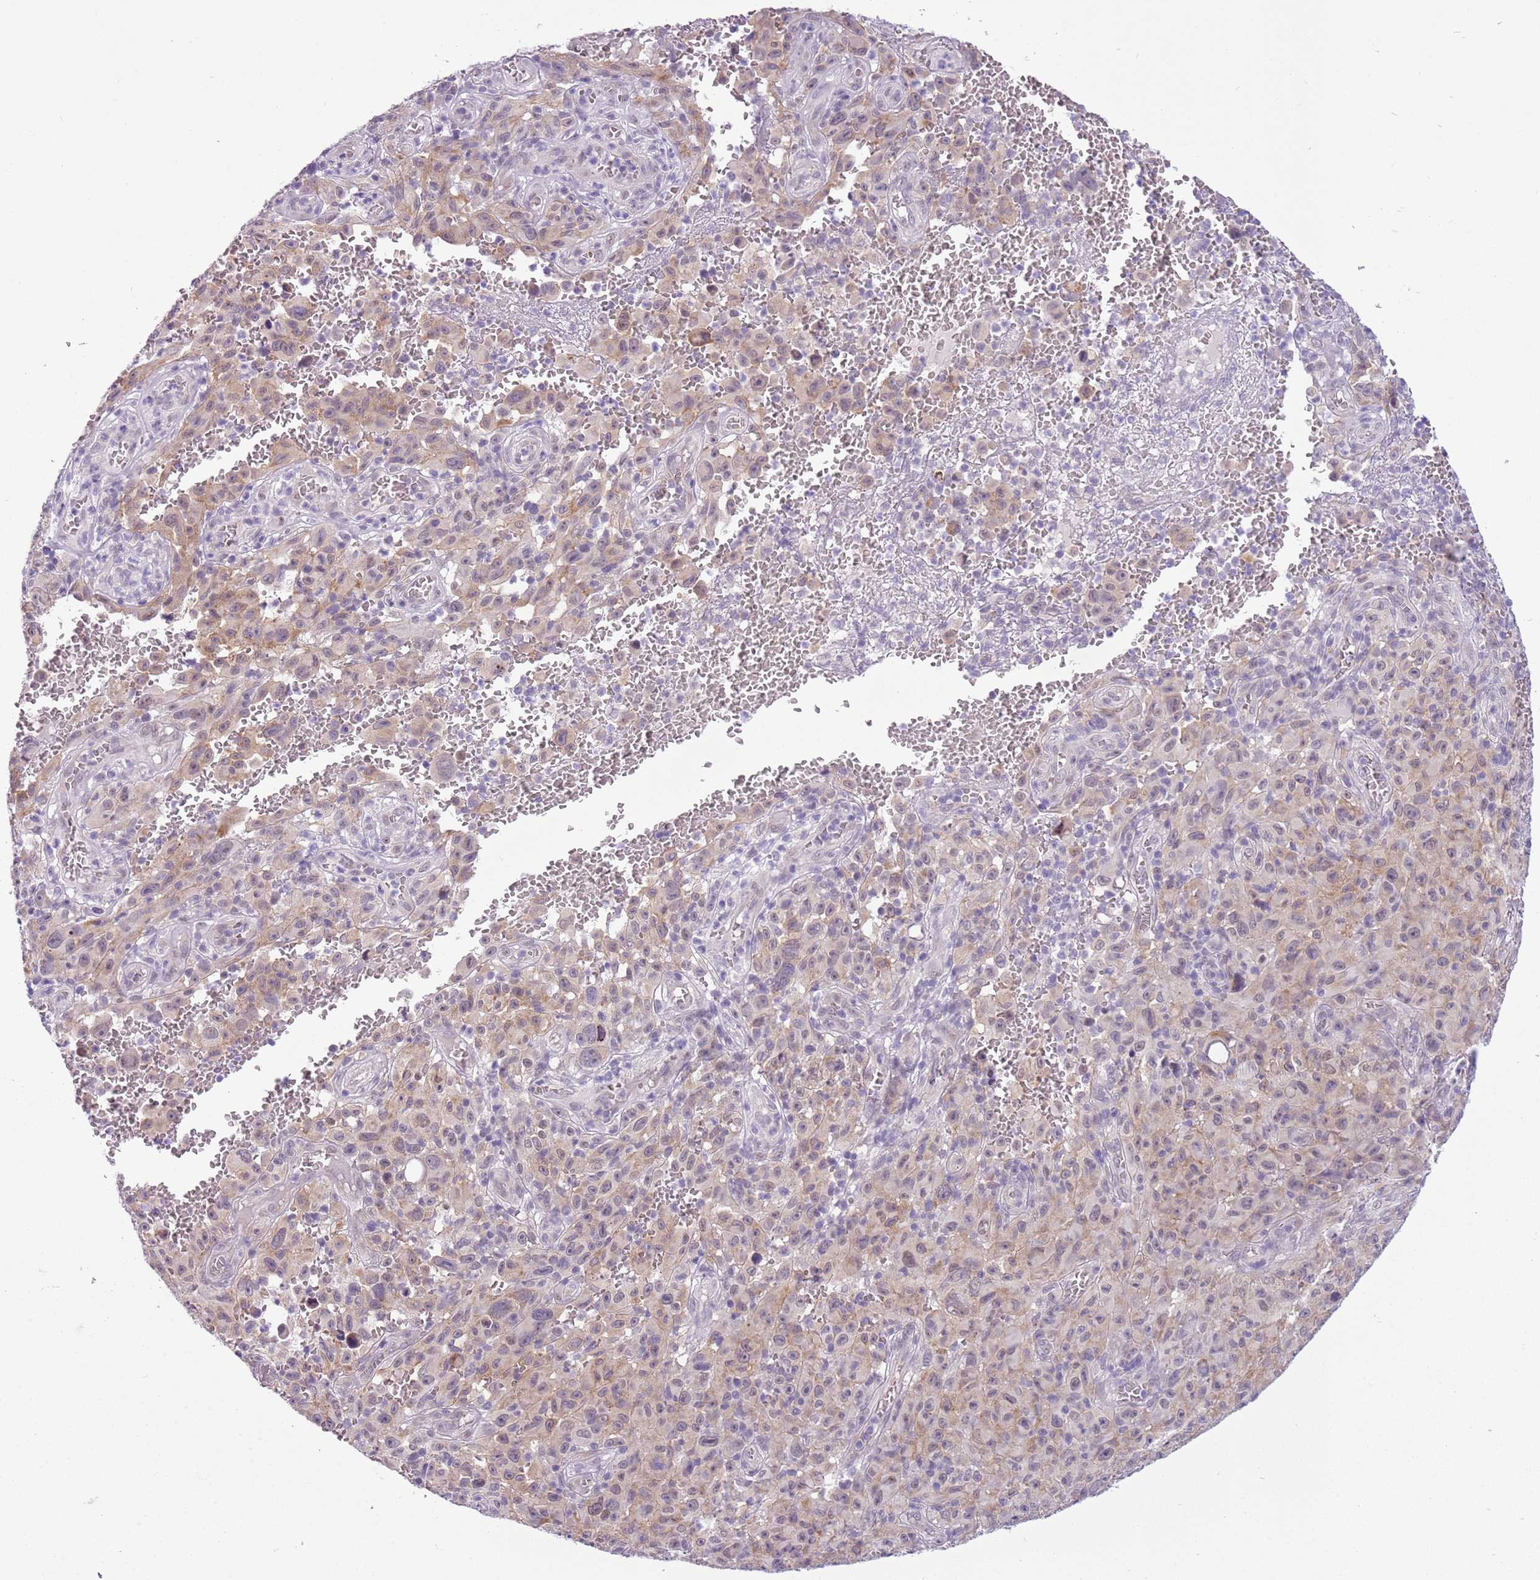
{"staining": {"intensity": "weak", "quantity": "25%-75%", "location": "cytoplasmic/membranous"}, "tissue": "melanoma", "cell_type": "Tumor cells", "image_type": "cancer", "snomed": [{"axis": "morphology", "description": "Malignant melanoma, NOS"}, {"axis": "topography", "description": "Skin"}], "caption": "A brown stain shows weak cytoplasmic/membranous expression of a protein in melanoma tumor cells.", "gene": "FAM120C", "patient": {"sex": "female", "age": 82}}